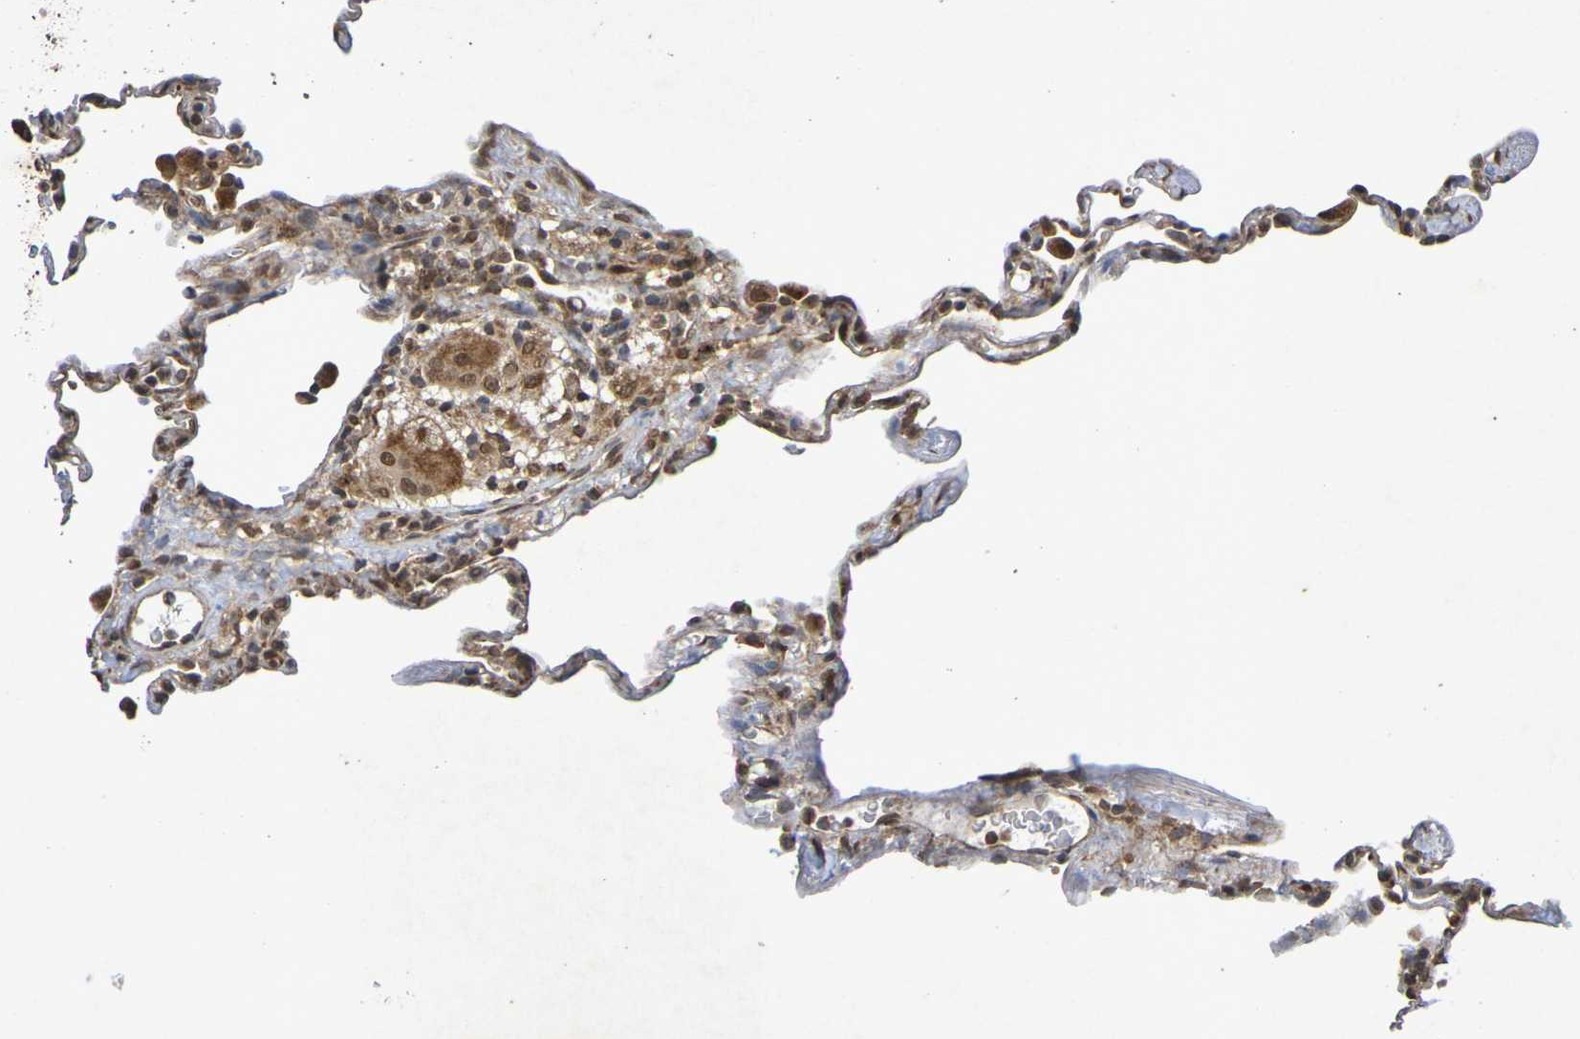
{"staining": {"intensity": "moderate", "quantity": "25%-75%", "location": "cytoplasmic/membranous,nuclear"}, "tissue": "lung", "cell_type": "Alveolar cells", "image_type": "normal", "snomed": [{"axis": "morphology", "description": "Normal tissue, NOS"}, {"axis": "topography", "description": "Lung"}], "caption": "Alveolar cells demonstrate medium levels of moderate cytoplasmic/membranous,nuclear positivity in about 25%-75% of cells in unremarkable lung.", "gene": "GUCY1A2", "patient": {"sex": "male", "age": 59}}